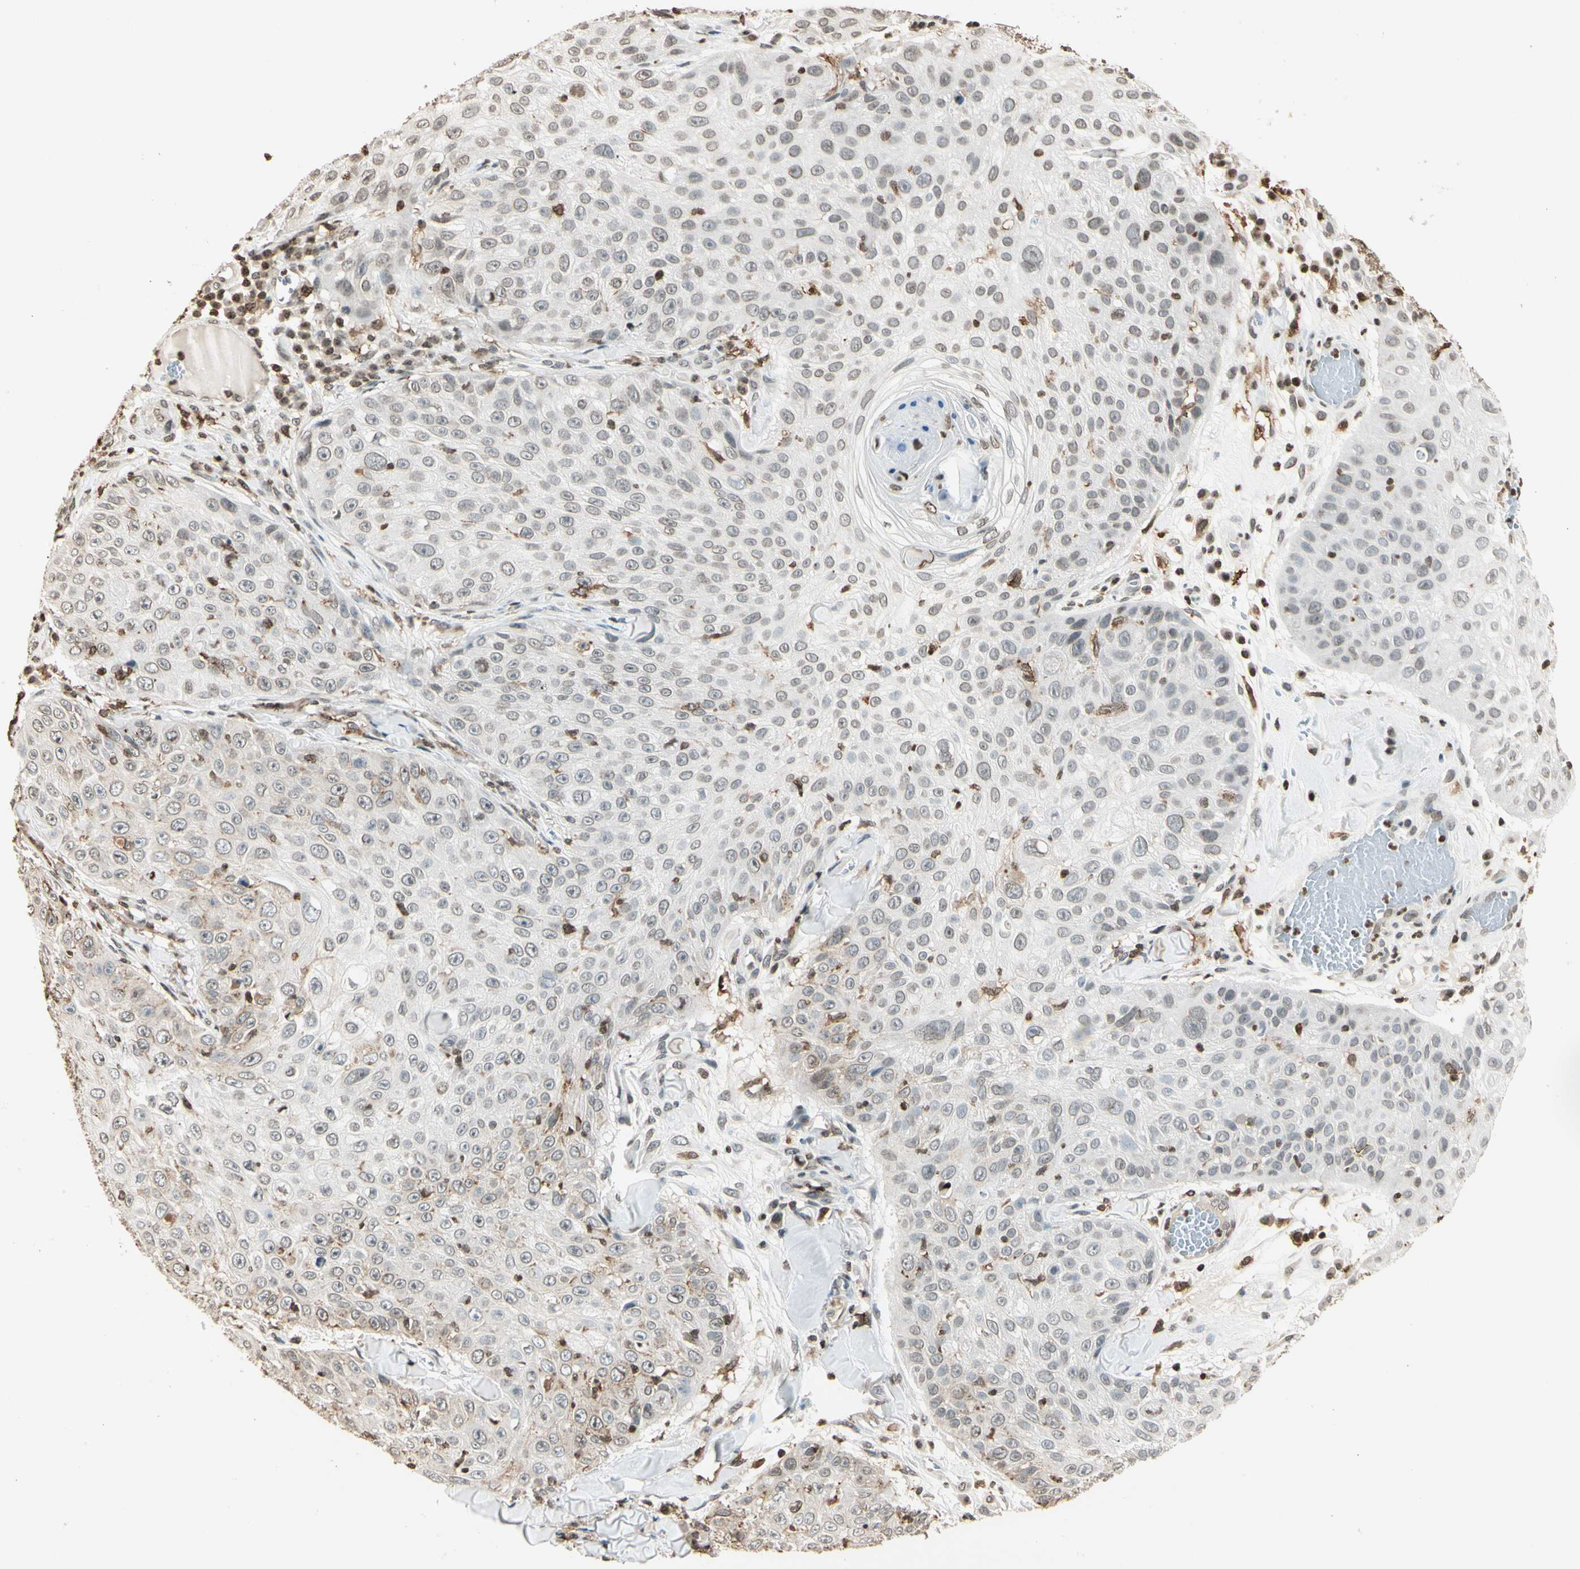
{"staining": {"intensity": "moderate", "quantity": "<25%", "location": "cytoplasmic/membranous,nuclear"}, "tissue": "skin cancer", "cell_type": "Tumor cells", "image_type": "cancer", "snomed": [{"axis": "morphology", "description": "Squamous cell carcinoma, NOS"}, {"axis": "topography", "description": "Skin"}], "caption": "A photomicrograph of human skin cancer stained for a protein displays moderate cytoplasmic/membranous and nuclear brown staining in tumor cells. The staining was performed using DAB (3,3'-diaminobenzidine) to visualize the protein expression in brown, while the nuclei were stained in blue with hematoxylin (Magnification: 20x).", "gene": "FER", "patient": {"sex": "male", "age": 86}}